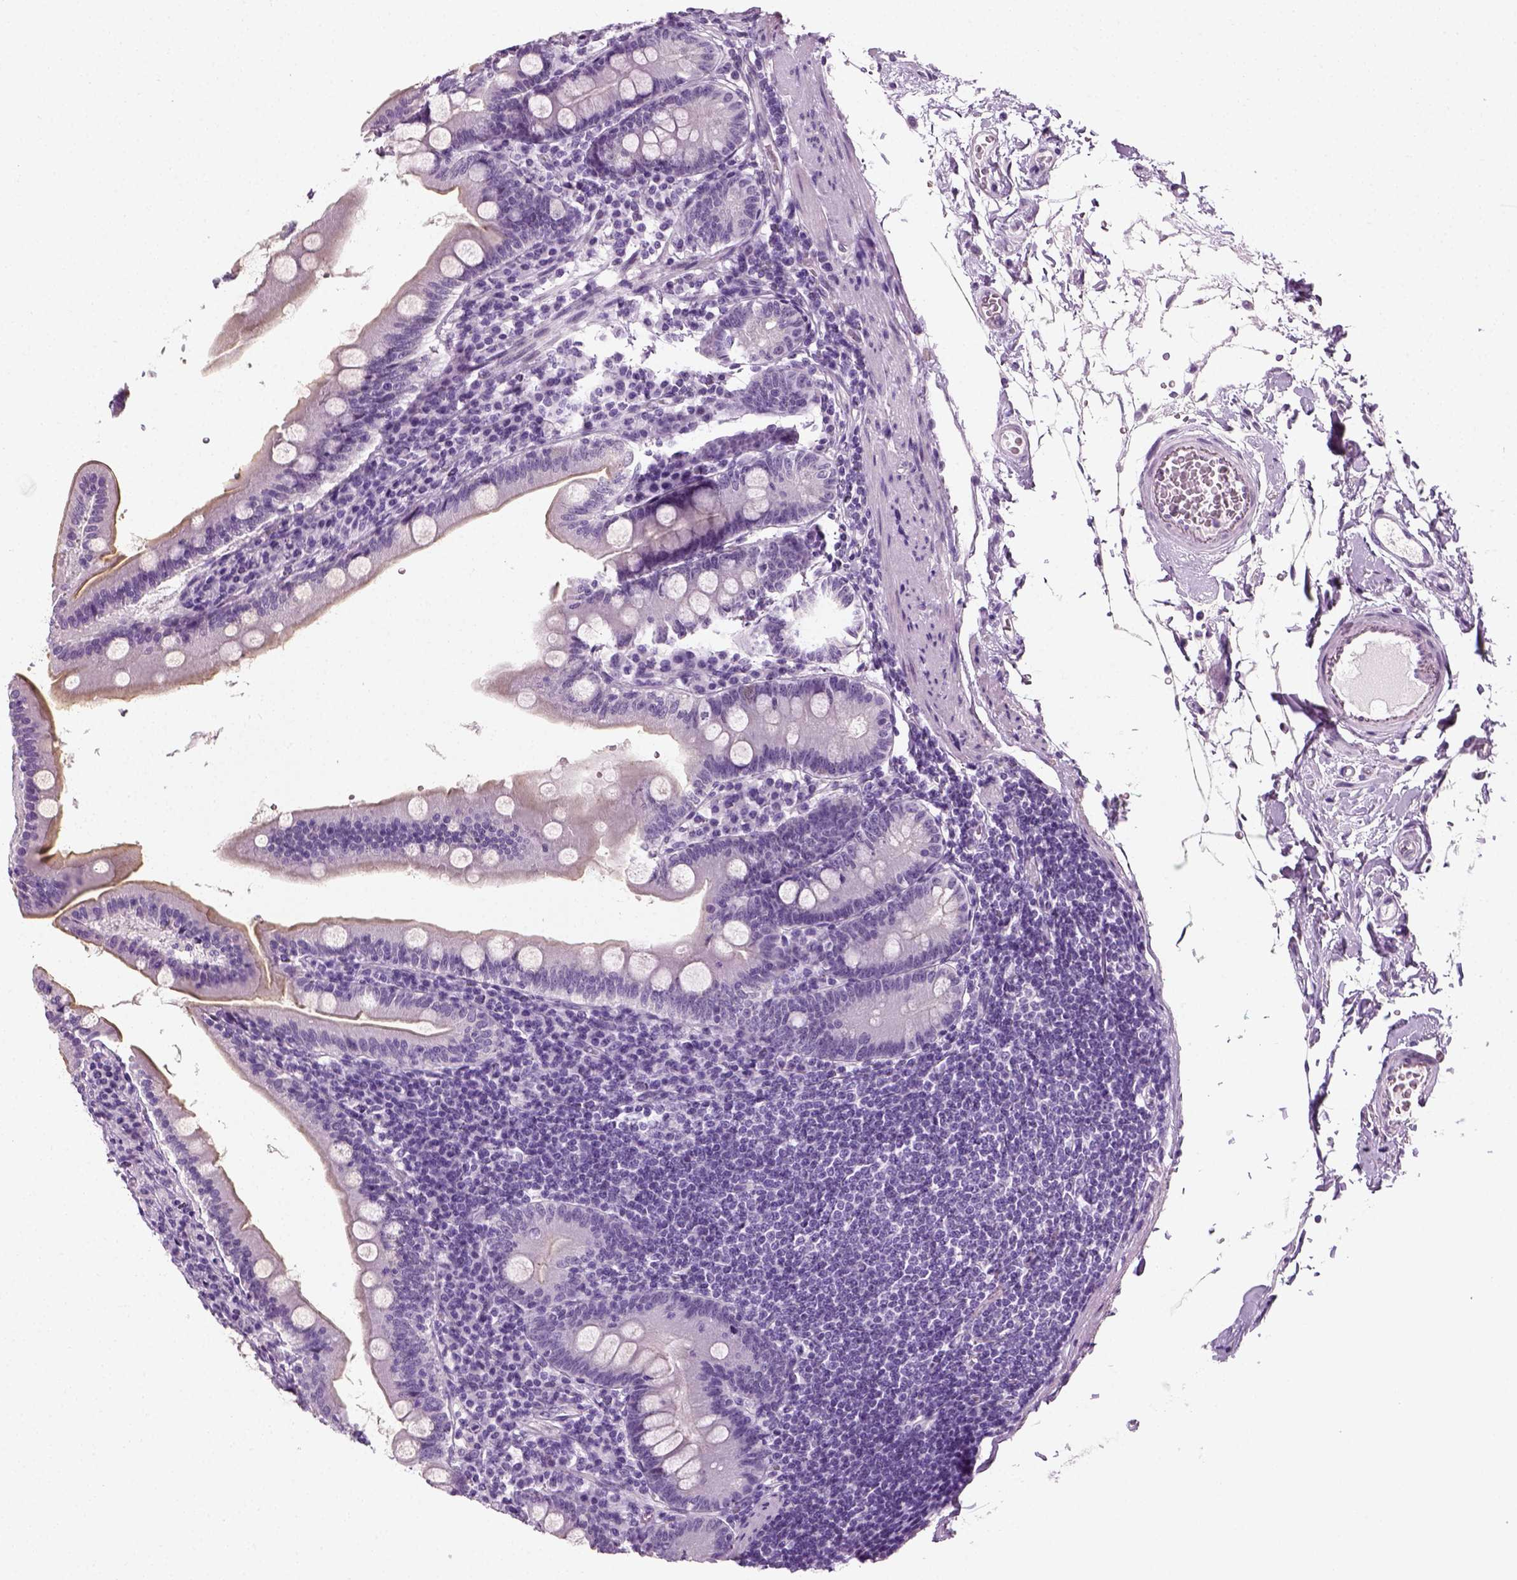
{"staining": {"intensity": "negative", "quantity": "none", "location": "none"}, "tissue": "duodenum", "cell_type": "Glandular cells", "image_type": "normal", "snomed": [{"axis": "morphology", "description": "Normal tissue, NOS"}, {"axis": "topography", "description": "Duodenum"}], "caption": "A high-resolution image shows immunohistochemistry staining of unremarkable duodenum, which demonstrates no significant expression in glandular cells.", "gene": "SPATA31E1", "patient": {"sex": "female", "age": 67}}